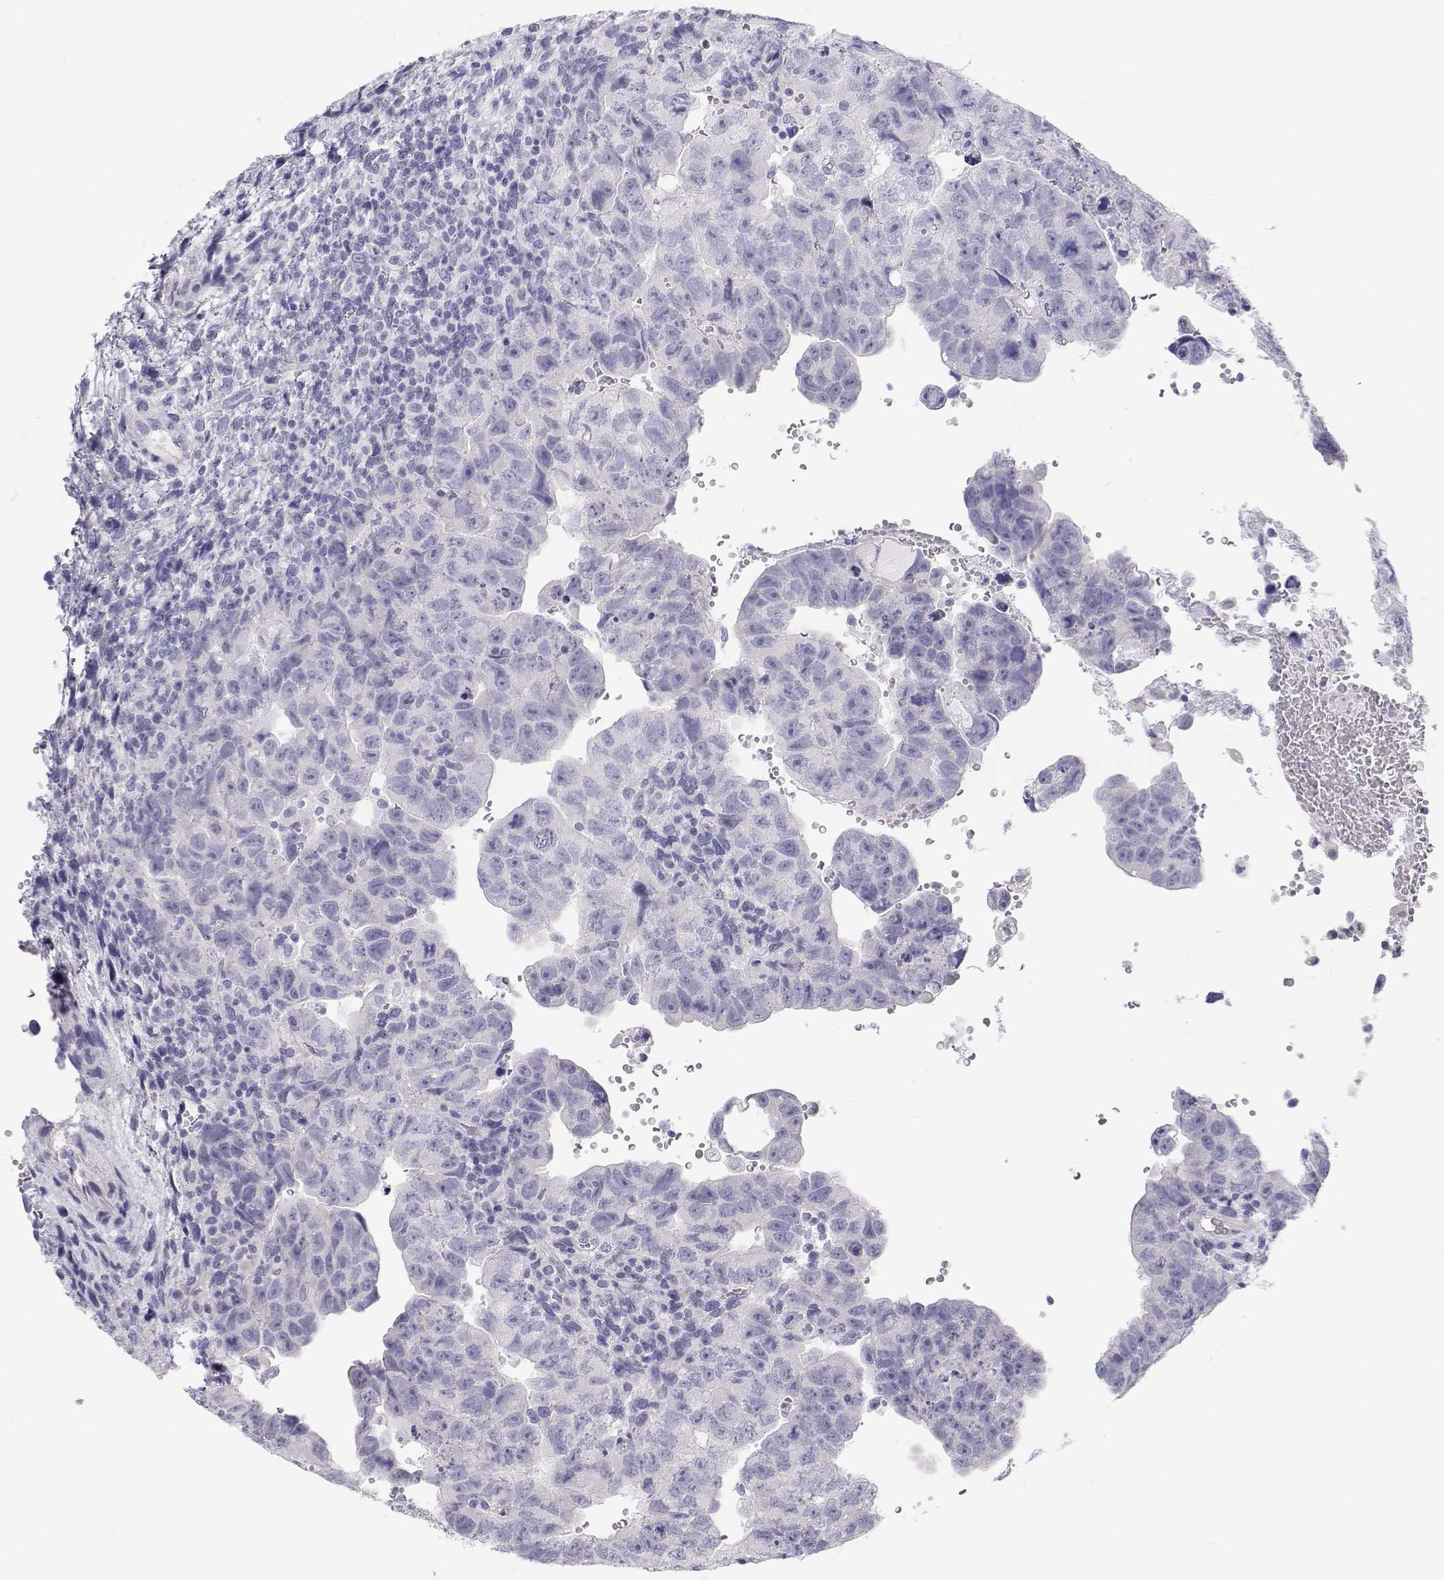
{"staining": {"intensity": "negative", "quantity": "none", "location": "none"}, "tissue": "testis cancer", "cell_type": "Tumor cells", "image_type": "cancer", "snomed": [{"axis": "morphology", "description": "Carcinoma, Embryonal, NOS"}, {"axis": "topography", "description": "Testis"}], "caption": "DAB immunohistochemical staining of testis embryonal carcinoma reveals no significant expression in tumor cells.", "gene": "TTN", "patient": {"sex": "male", "age": 24}}